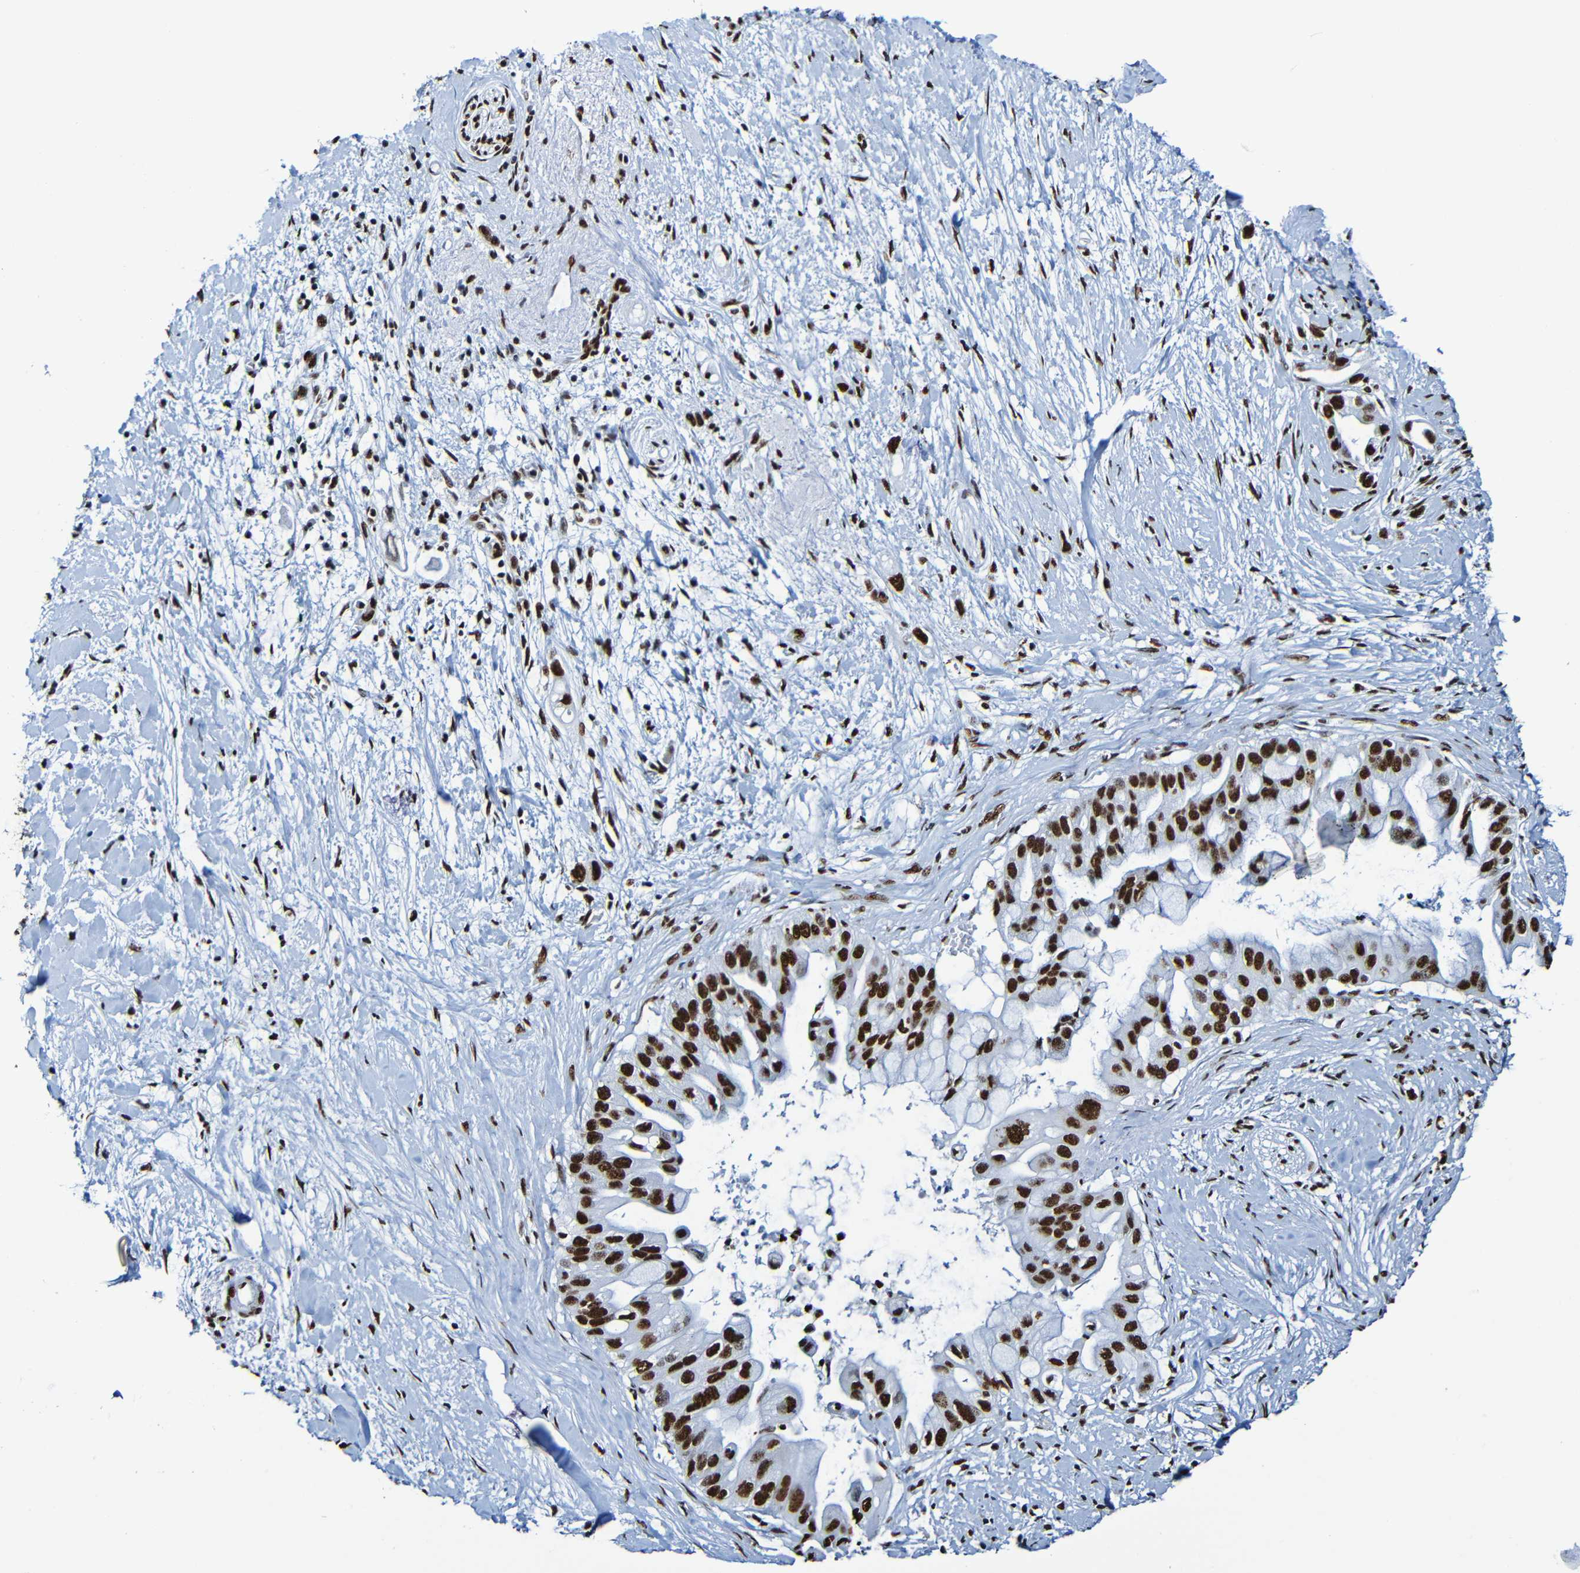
{"staining": {"intensity": "strong", "quantity": ">75%", "location": "nuclear"}, "tissue": "pancreatic cancer", "cell_type": "Tumor cells", "image_type": "cancer", "snomed": [{"axis": "morphology", "description": "Adenocarcinoma, NOS"}, {"axis": "topography", "description": "Pancreas"}], "caption": "Immunohistochemistry histopathology image of human pancreatic cancer (adenocarcinoma) stained for a protein (brown), which demonstrates high levels of strong nuclear expression in about >75% of tumor cells.", "gene": "SRSF3", "patient": {"sex": "male", "age": 55}}